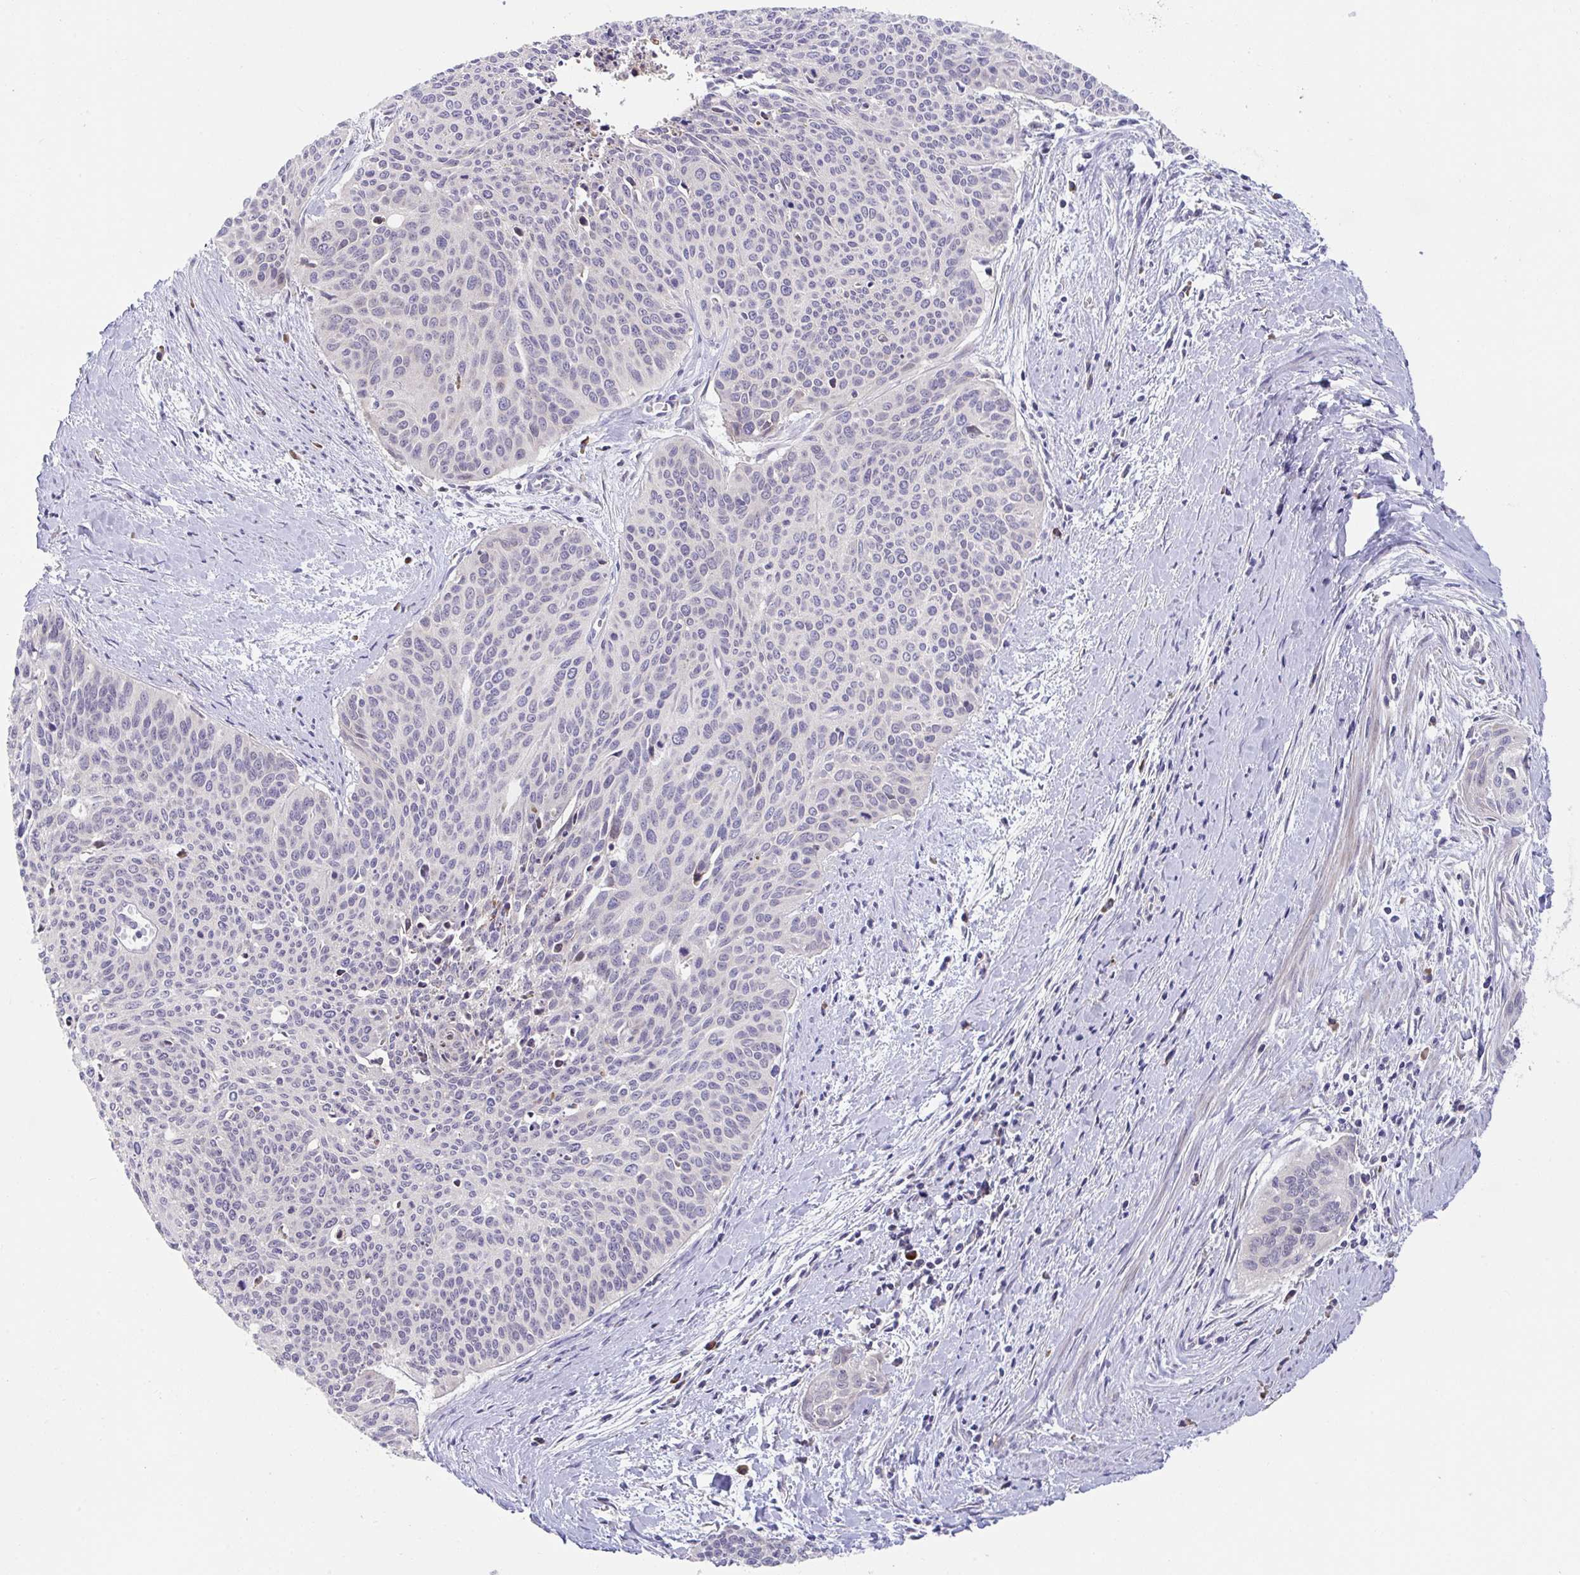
{"staining": {"intensity": "negative", "quantity": "none", "location": "none"}, "tissue": "cervical cancer", "cell_type": "Tumor cells", "image_type": "cancer", "snomed": [{"axis": "morphology", "description": "Squamous cell carcinoma, NOS"}, {"axis": "topography", "description": "Cervix"}], "caption": "The image exhibits no staining of tumor cells in cervical cancer (squamous cell carcinoma).", "gene": "SUSD4", "patient": {"sex": "female", "age": 55}}